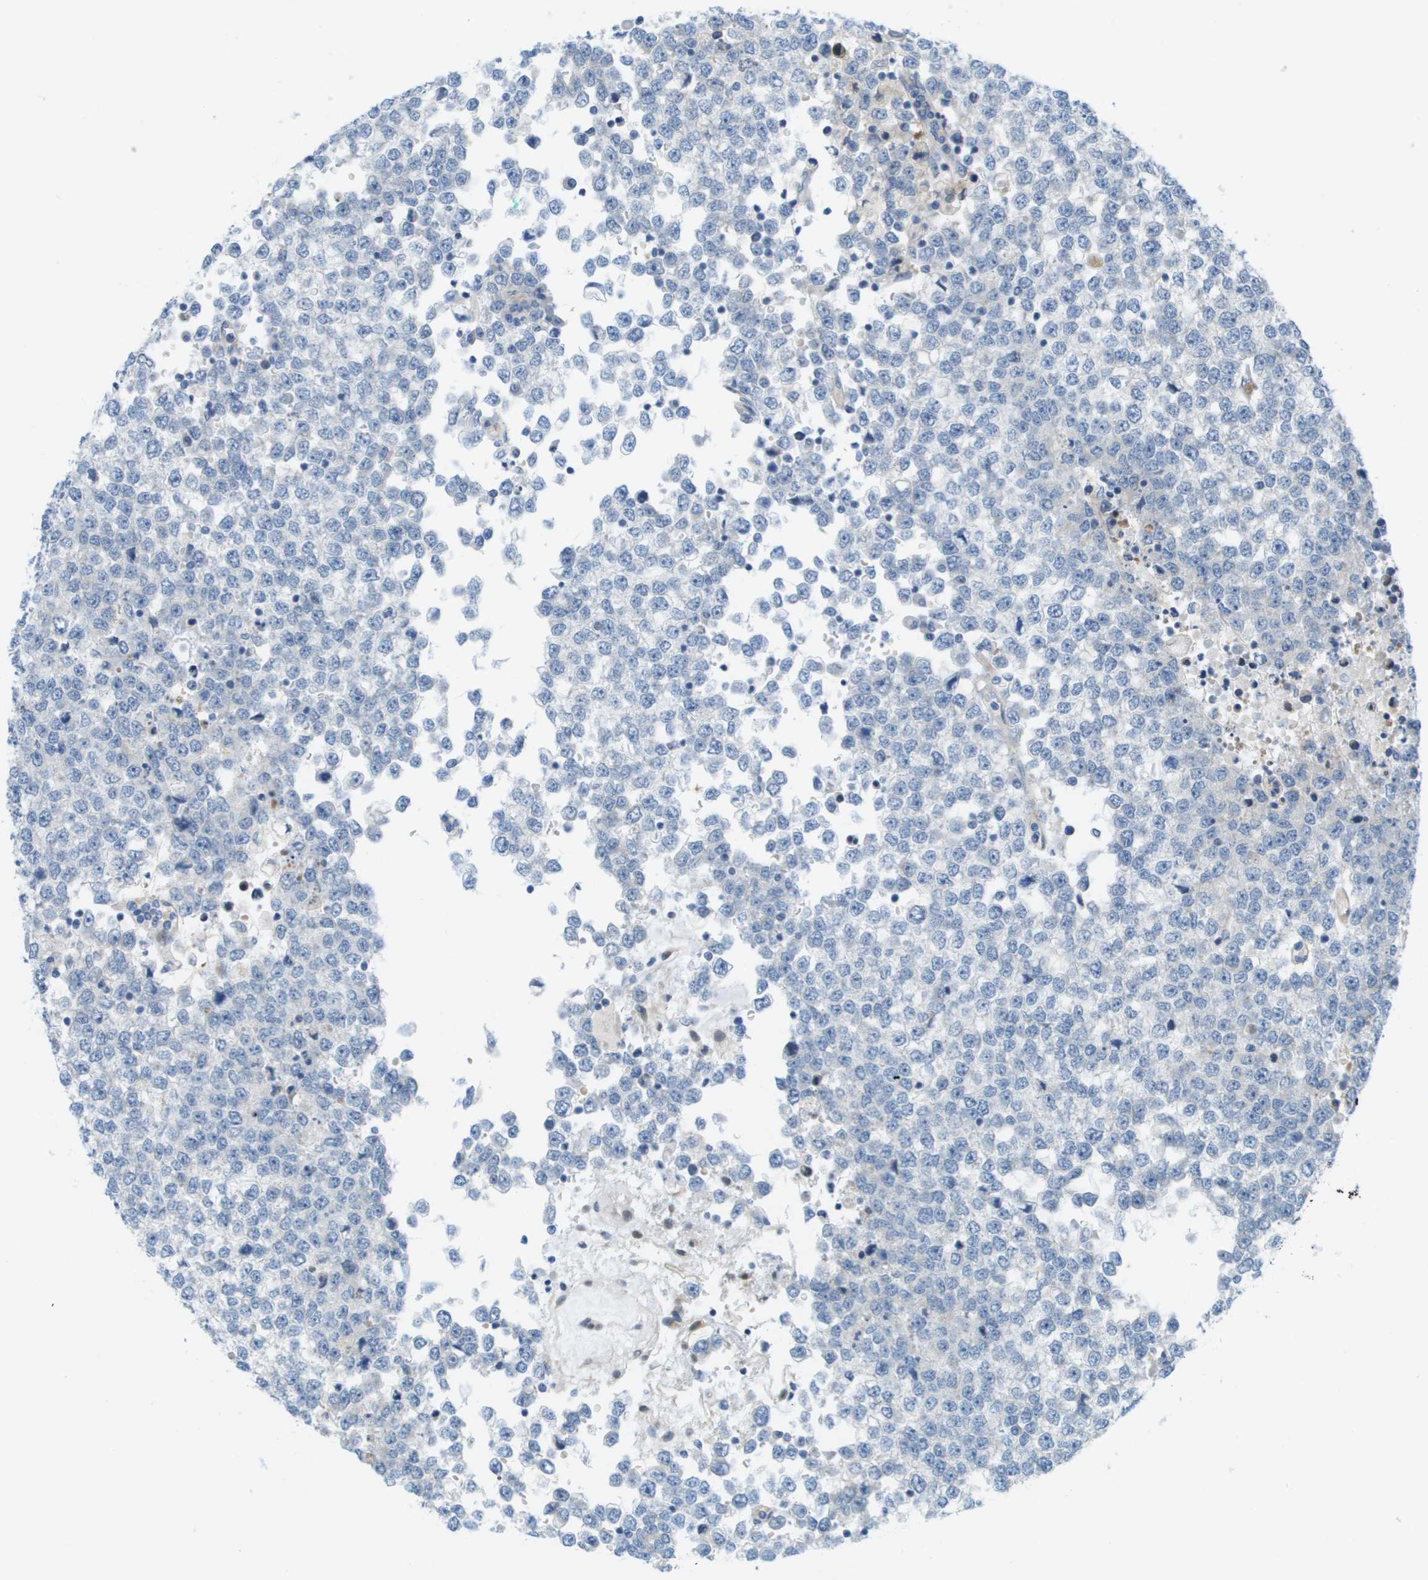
{"staining": {"intensity": "negative", "quantity": "none", "location": "none"}, "tissue": "testis cancer", "cell_type": "Tumor cells", "image_type": "cancer", "snomed": [{"axis": "morphology", "description": "Seminoma, NOS"}, {"axis": "topography", "description": "Testis"}], "caption": "DAB (3,3'-diaminobenzidine) immunohistochemical staining of testis cancer demonstrates no significant staining in tumor cells.", "gene": "CUL9", "patient": {"sex": "male", "age": 65}}